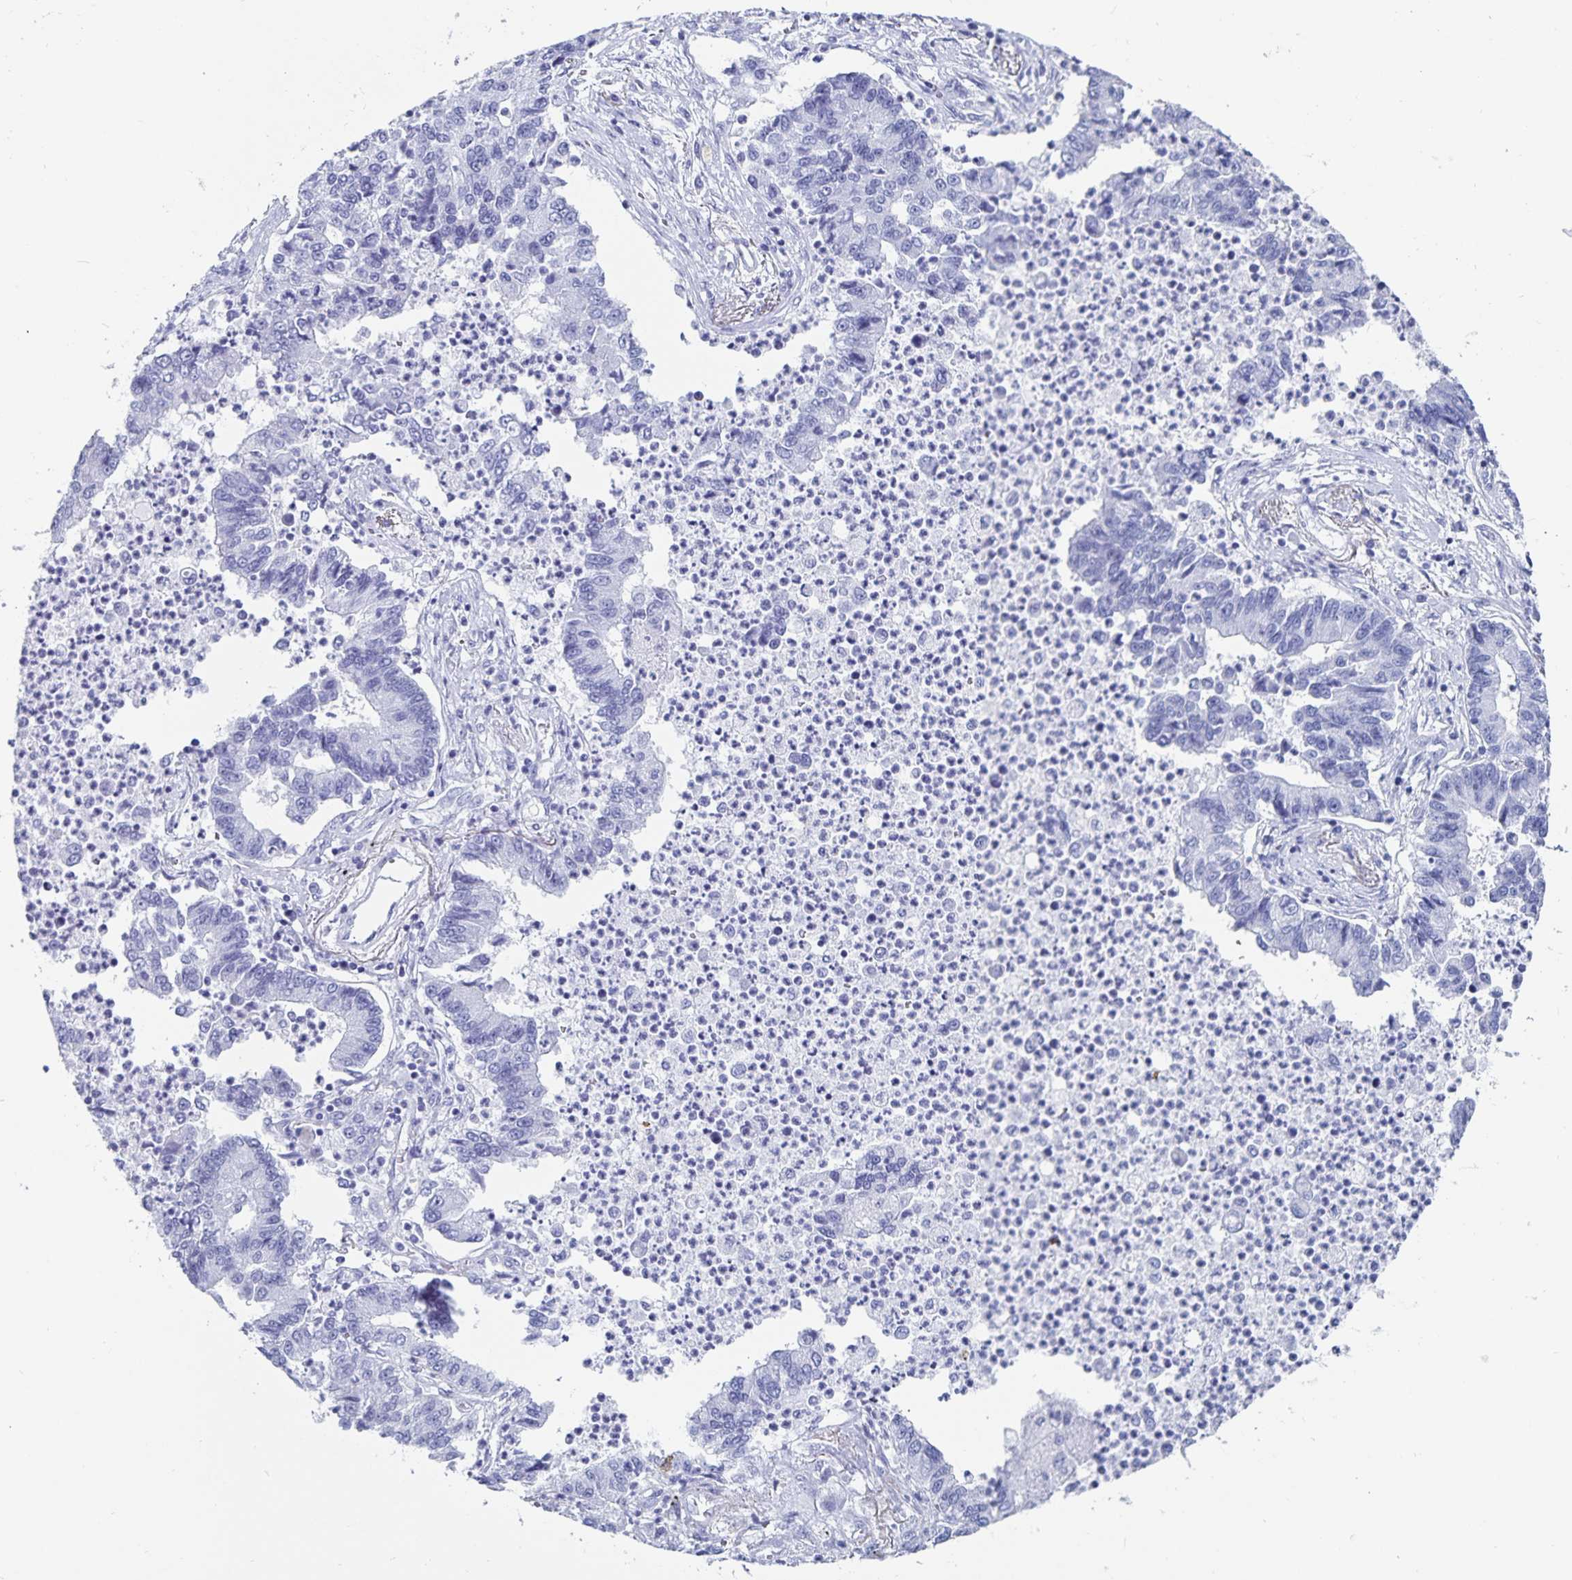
{"staining": {"intensity": "negative", "quantity": "none", "location": "none"}, "tissue": "lung cancer", "cell_type": "Tumor cells", "image_type": "cancer", "snomed": [{"axis": "morphology", "description": "Adenocarcinoma, NOS"}, {"axis": "topography", "description": "Lung"}], "caption": "Lung adenocarcinoma was stained to show a protein in brown. There is no significant expression in tumor cells.", "gene": "C19orf73", "patient": {"sex": "female", "age": 57}}